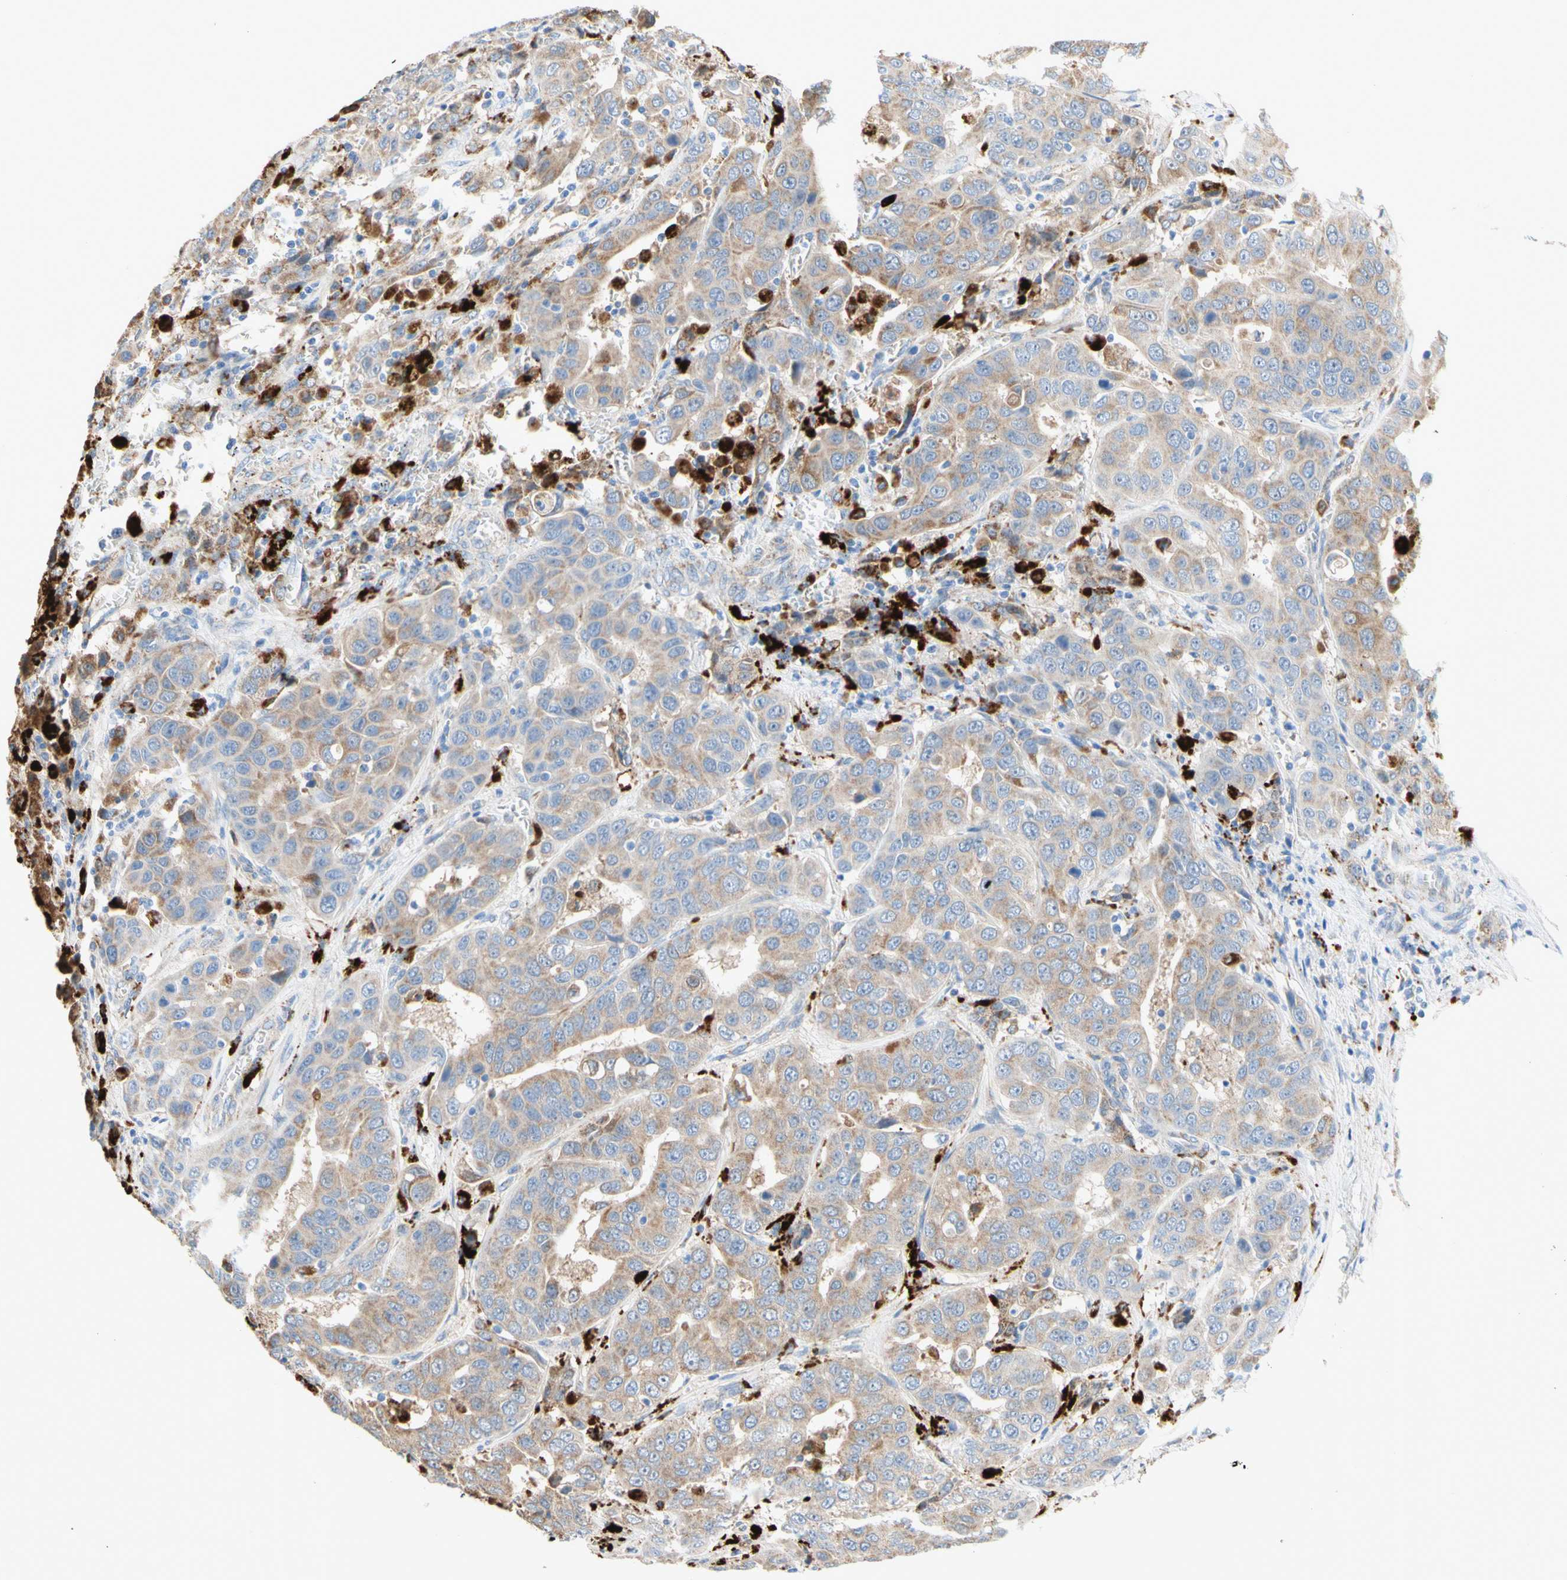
{"staining": {"intensity": "moderate", "quantity": ">75%", "location": "cytoplasmic/membranous"}, "tissue": "liver cancer", "cell_type": "Tumor cells", "image_type": "cancer", "snomed": [{"axis": "morphology", "description": "Cholangiocarcinoma"}, {"axis": "topography", "description": "Liver"}], "caption": "Liver cancer (cholangiocarcinoma) was stained to show a protein in brown. There is medium levels of moderate cytoplasmic/membranous expression in approximately >75% of tumor cells. The protein is stained brown, and the nuclei are stained in blue (DAB (3,3'-diaminobenzidine) IHC with brightfield microscopy, high magnification).", "gene": "URB2", "patient": {"sex": "female", "age": 52}}